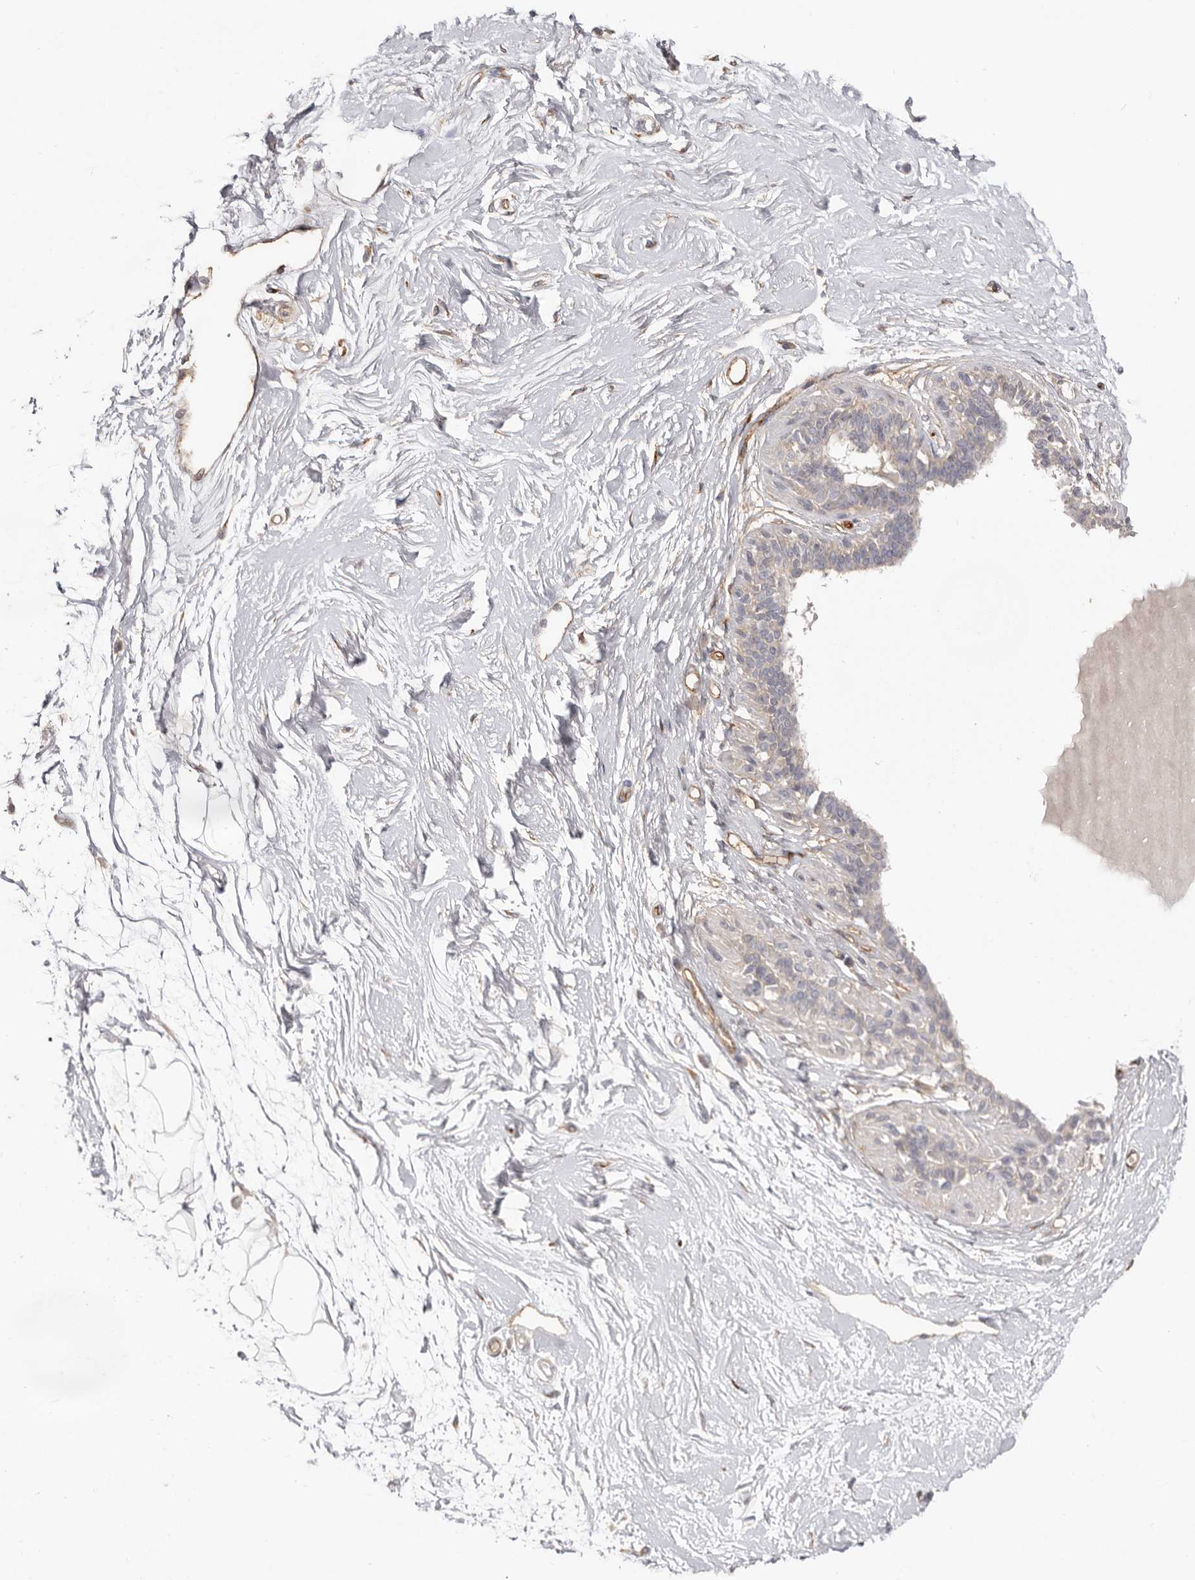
{"staining": {"intensity": "negative", "quantity": "none", "location": "none"}, "tissue": "breast", "cell_type": "Adipocytes", "image_type": "normal", "snomed": [{"axis": "morphology", "description": "Normal tissue, NOS"}, {"axis": "topography", "description": "Breast"}], "caption": "Immunohistochemistry (IHC) histopathology image of unremarkable breast: breast stained with DAB (3,3'-diaminobenzidine) demonstrates no significant protein positivity in adipocytes.", "gene": "LRRC66", "patient": {"sex": "female", "age": 45}}